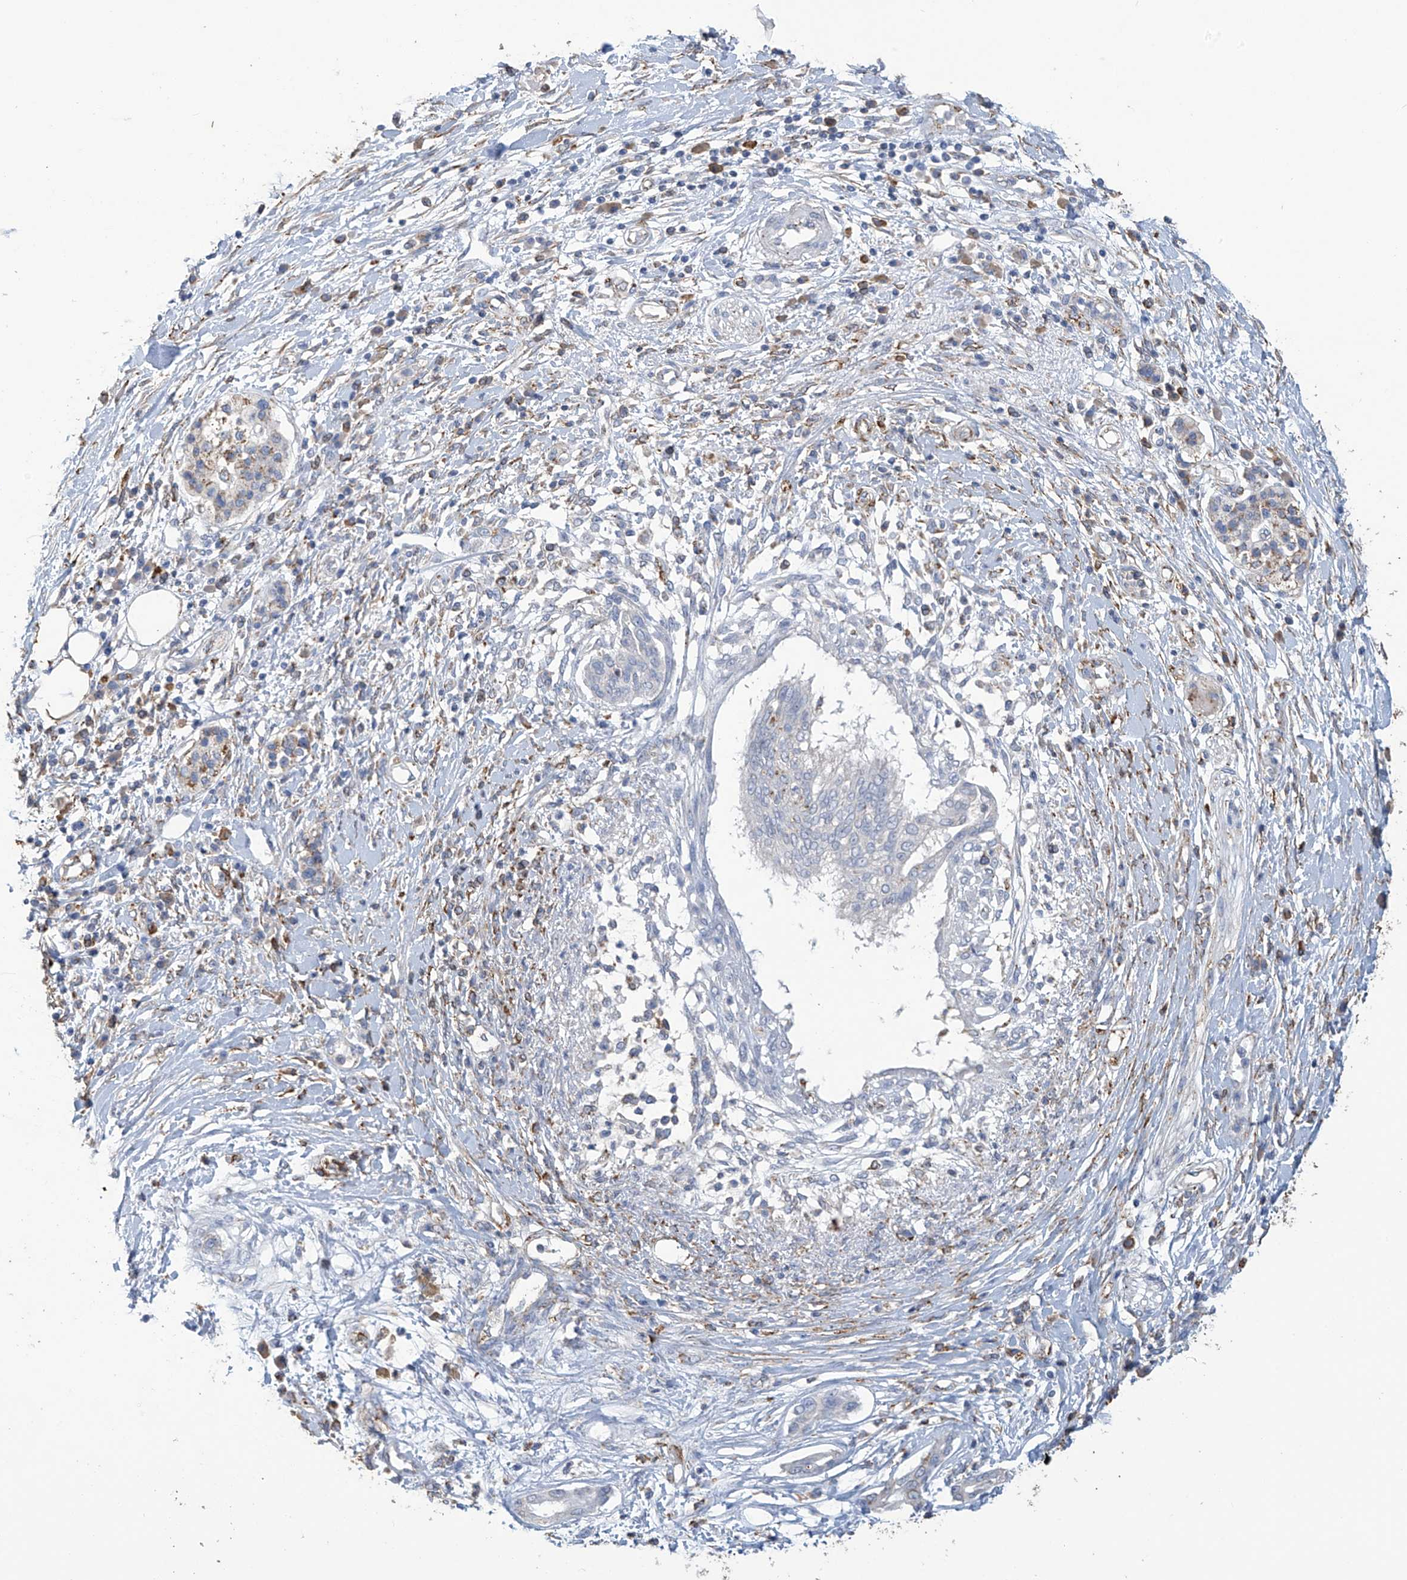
{"staining": {"intensity": "negative", "quantity": "none", "location": "none"}, "tissue": "pancreatic cancer", "cell_type": "Tumor cells", "image_type": "cancer", "snomed": [{"axis": "morphology", "description": "Adenocarcinoma, NOS"}, {"axis": "topography", "description": "Pancreas"}], "caption": "This photomicrograph is of pancreatic cancer stained with immunohistochemistry (IHC) to label a protein in brown with the nuclei are counter-stained blue. There is no staining in tumor cells.", "gene": "OGT", "patient": {"sex": "female", "age": 56}}